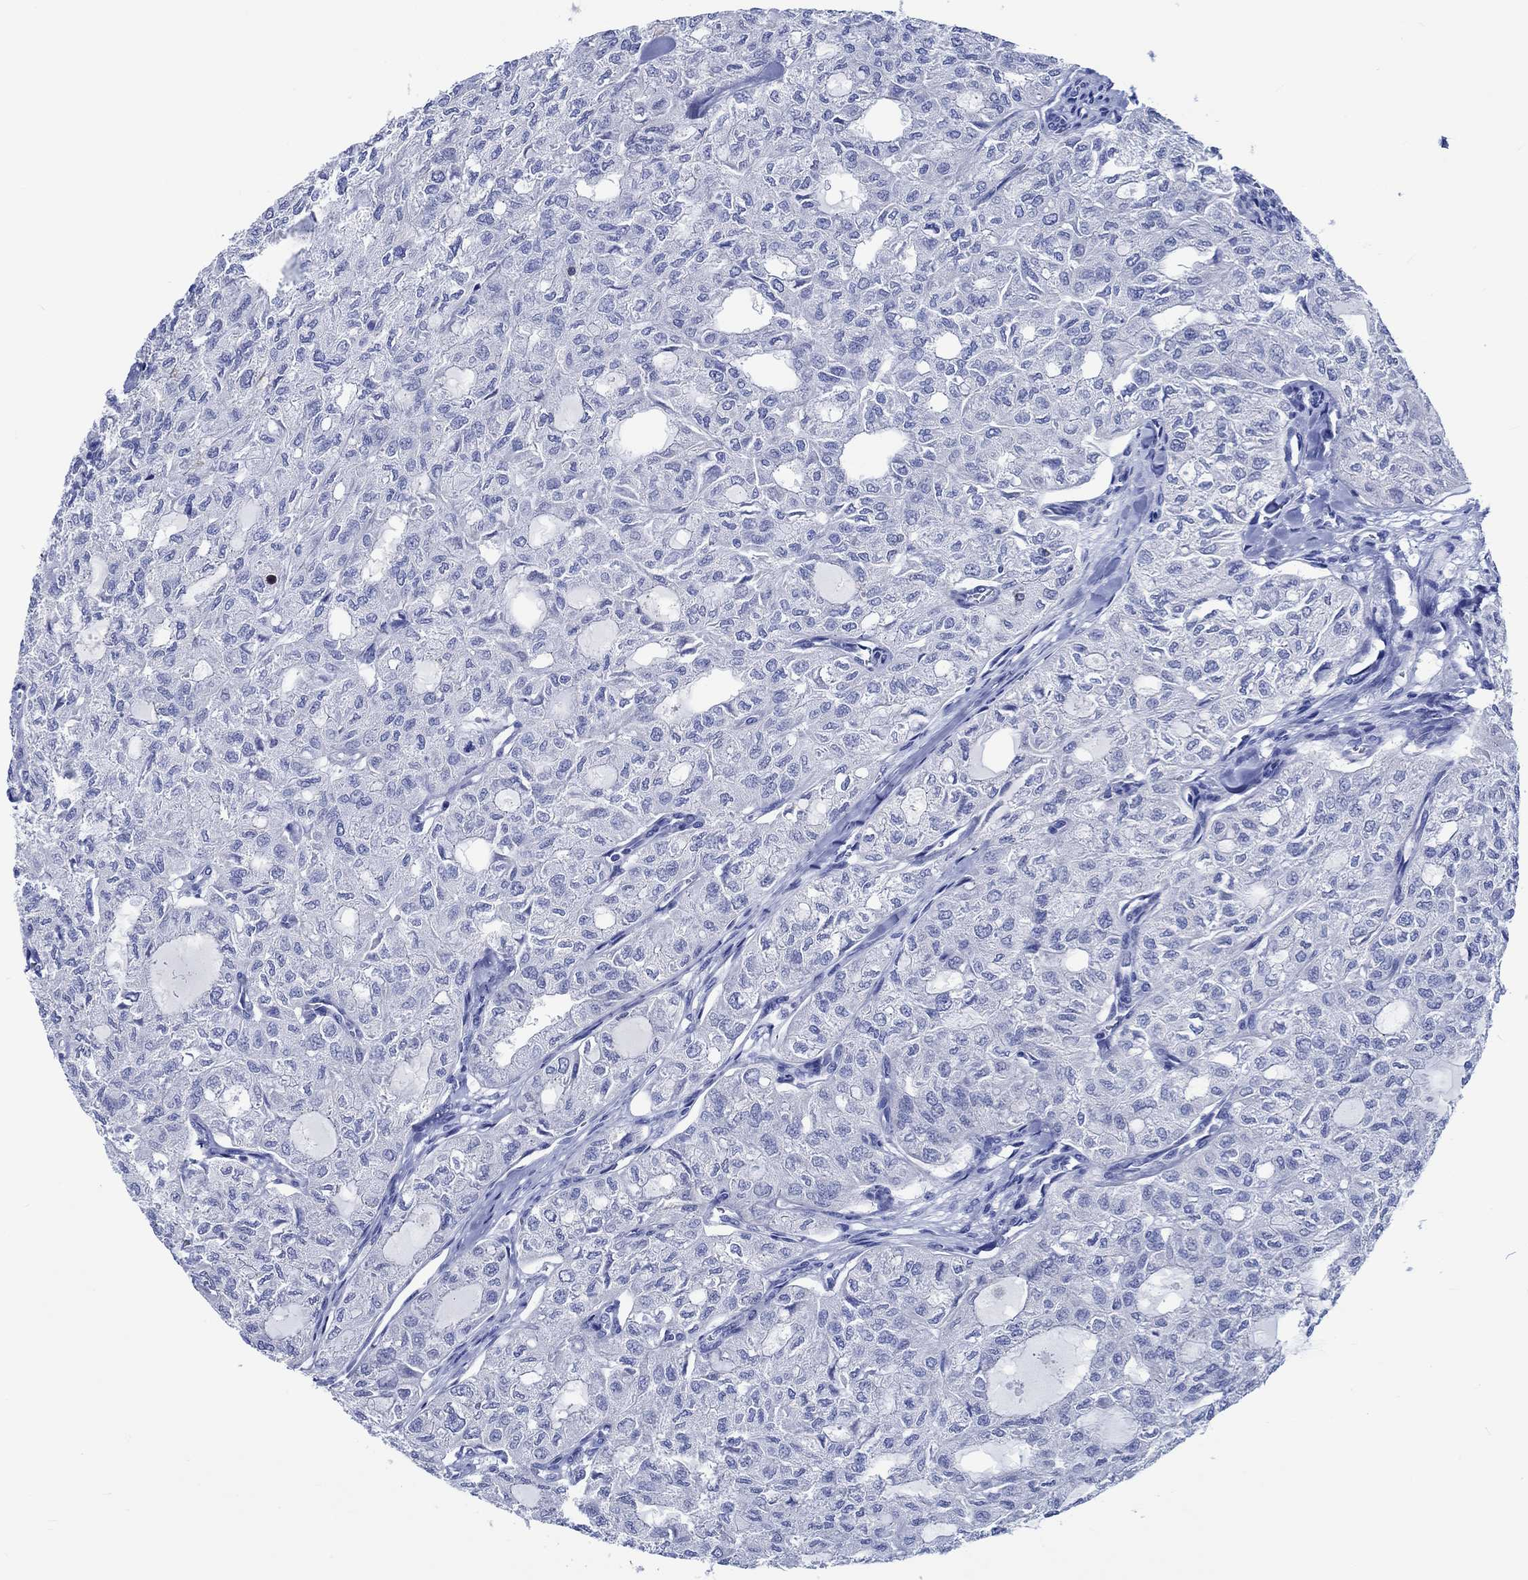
{"staining": {"intensity": "negative", "quantity": "none", "location": "none"}, "tissue": "thyroid cancer", "cell_type": "Tumor cells", "image_type": "cancer", "snomed": [{"axis": "morphology", "description": "Follicular adenoma carcinoma, NOS"}, {"axis": "topography", "description": "Thyroid gland"}], "caption": "High magnification brightfield microscopy of thyroid follicular adenoma carcinoma stained with DAB (3,3'-diaminobenzidine) (brown) and counterstained with hematoxylin (blue): tumor cells show no significant staining.", "gene": "PTPRN2", "patient": {"sex": "male", "age": 75}}